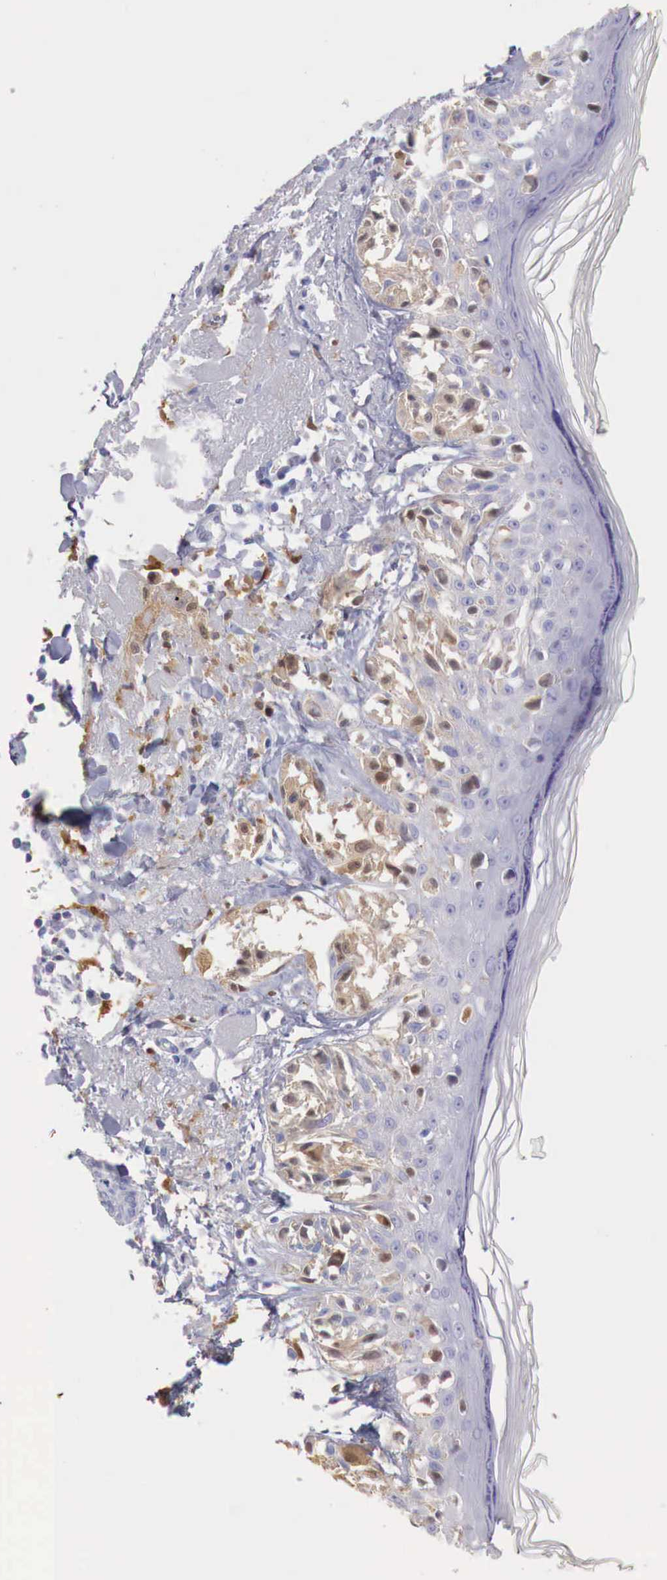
{"staining": {"intensity": "moderate", "quantity": "25%-75%", "location": "cytoplasmic/membranous"}, "tissue": "melanoma", "cell_type": "Tumor cells", "image_type": "cancer", "snomed": [{"axis": "morphology", "description": "Malignant melanoma, NOS"}, {"axis": "topography", "description": "Skin"}], "caption": "This histopathology image demonstrates immunohistochemistry staining of malignant melanoma, with medium moderate cytoplasmic/membranous expression in approximately 25%-75% of tumor cells.", "gene": "RENBP", "patient": {"sex": "male", "age": 80}}